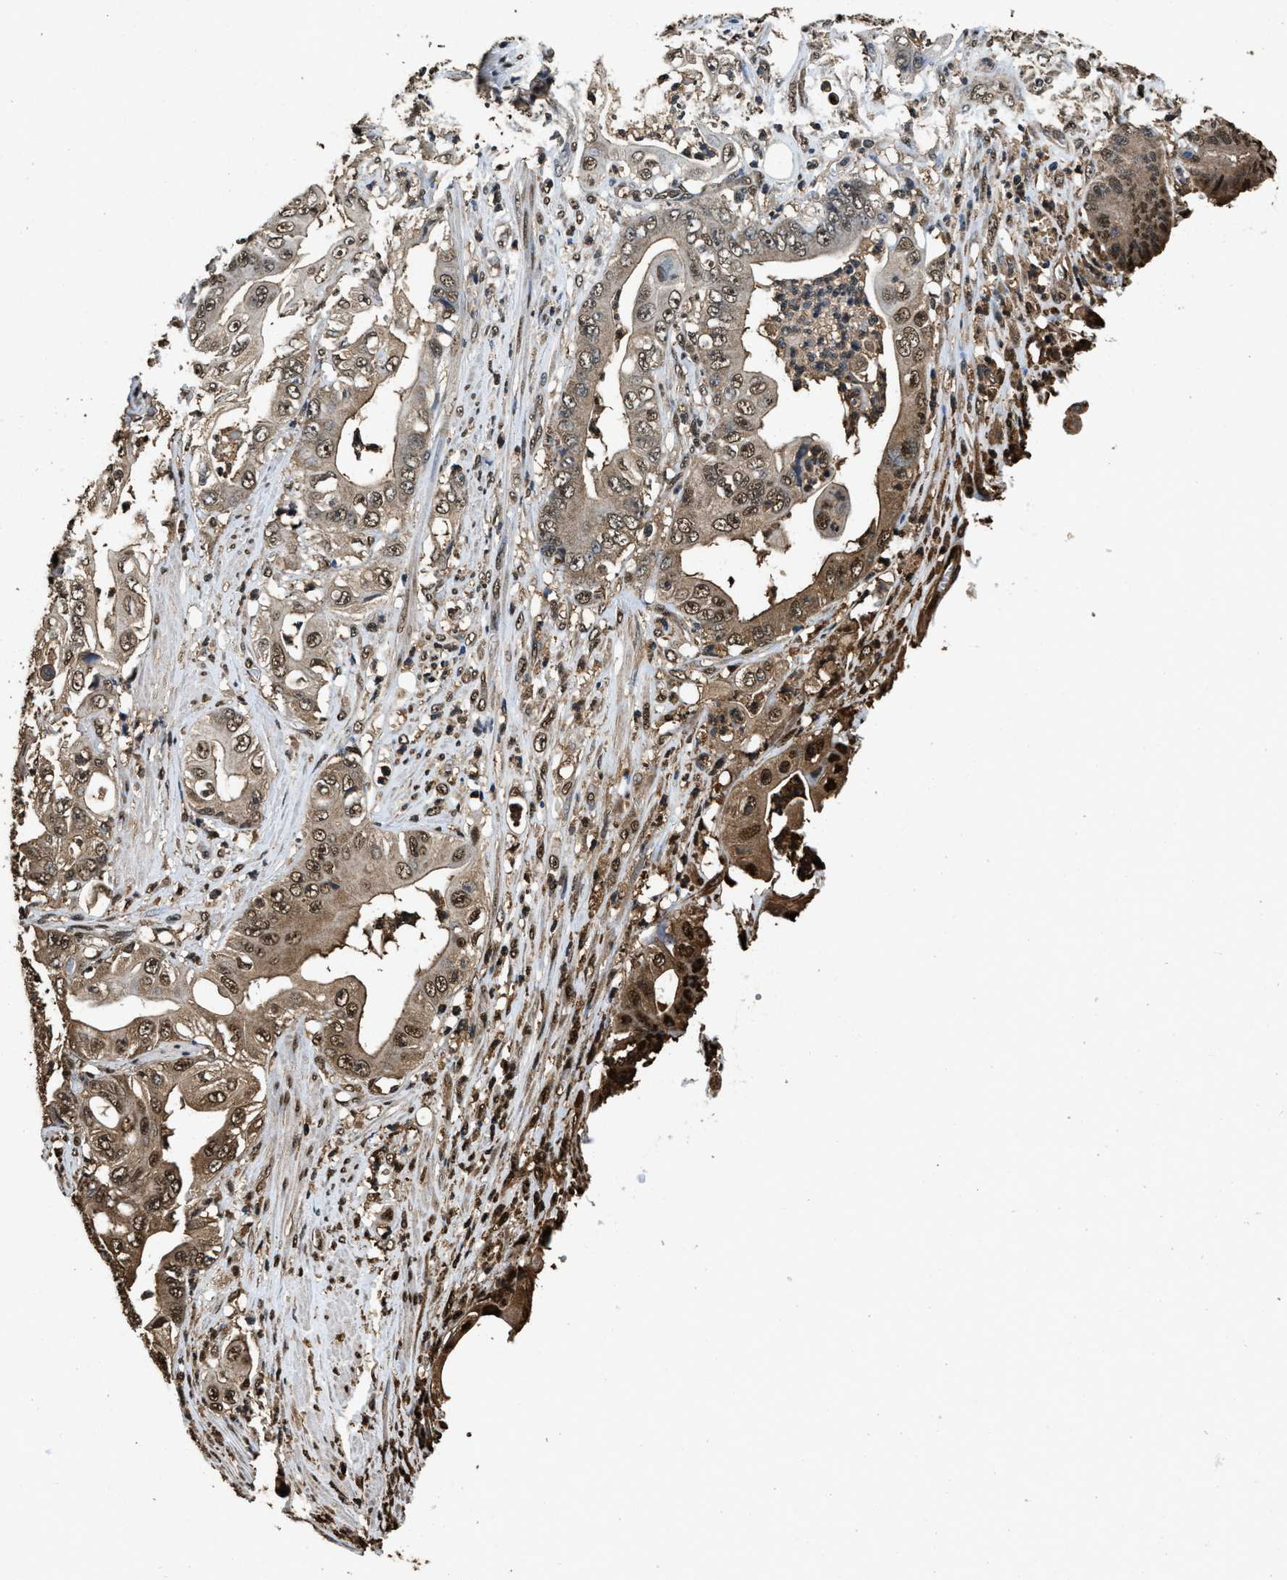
{"staining": {"intensity": "moderate", "quantity": ">75%", "location": "cytoplasmic/membranous,nuclear"}, "tissue": "stomach cancer", "cell_type": "Tumor cells", "image_type": "cancer", "snomed": [{"axis": "morphology", "description": "Adenocarcinoma, NOS"}, {"axis": "topography", "description": "Stomach"}], "caption": "Immunohistochemistry photomicrograph of stomach cancer stained for a protein (brown), which exhibits medium levels of moderate cytoplasmic/membranous and nuclear positivity in about >75% of tumor cells.", "gene": "GAPDH", "patient": {"sex": "female", "age": 73}}